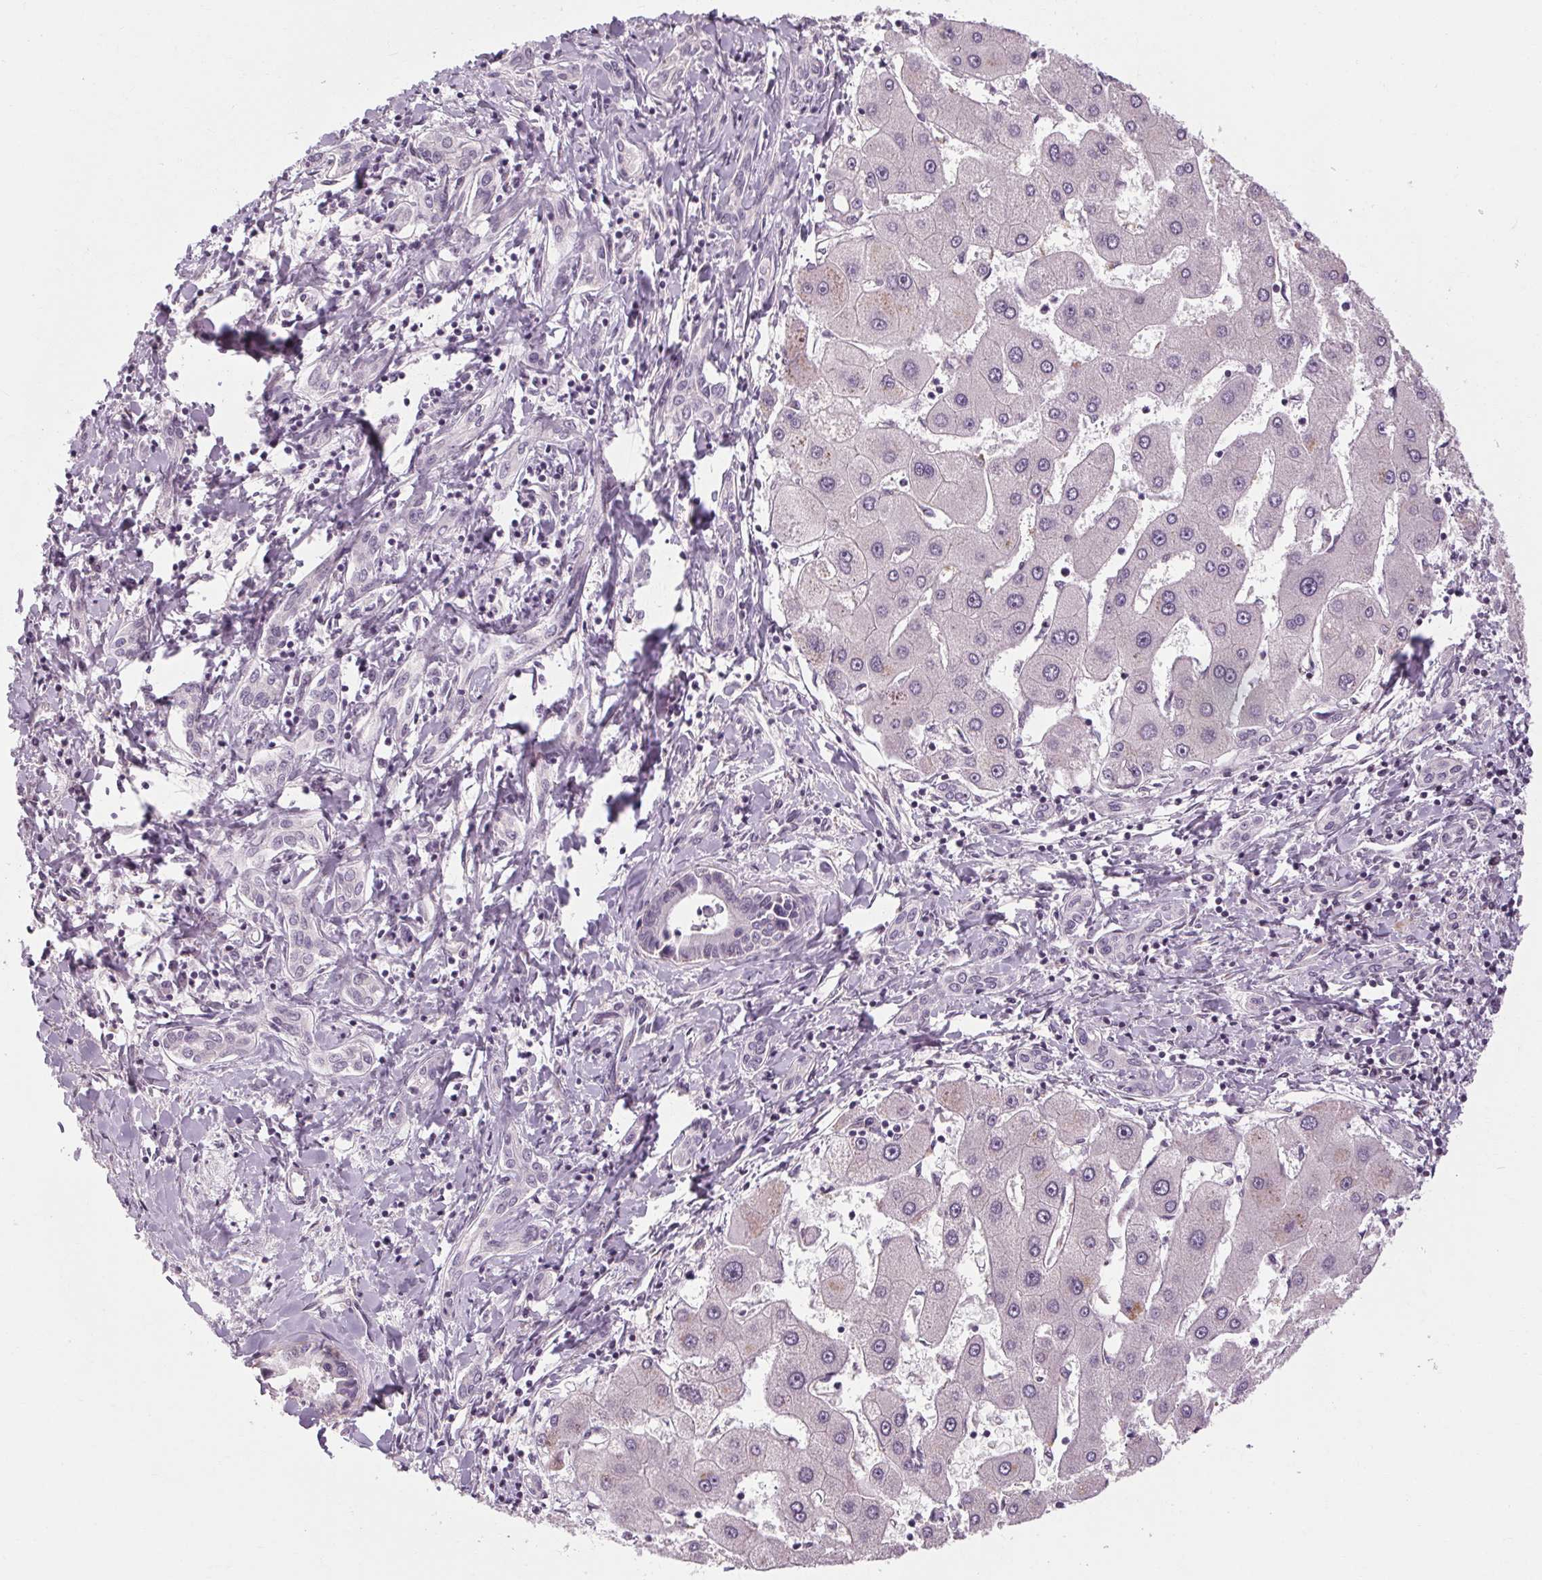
{"staining": {"intensity": "negative", "quantity": "none", "location": "none"}, "tissue": "liver cancer", "cell_type": "Tumor cells", "image_type": "cancer", "snomed": [{"axis": "morphology", "description": "Cholangiocarcinoma"}, {"axis": "topography", "description": "Liver"}], "caption": "Image shows no protein positivity in tumor cells of liver cancer (cholangiocarcinoma) tissue.", "gene": "KLHL40", "patient": {"sex": "male", "age": 66}}